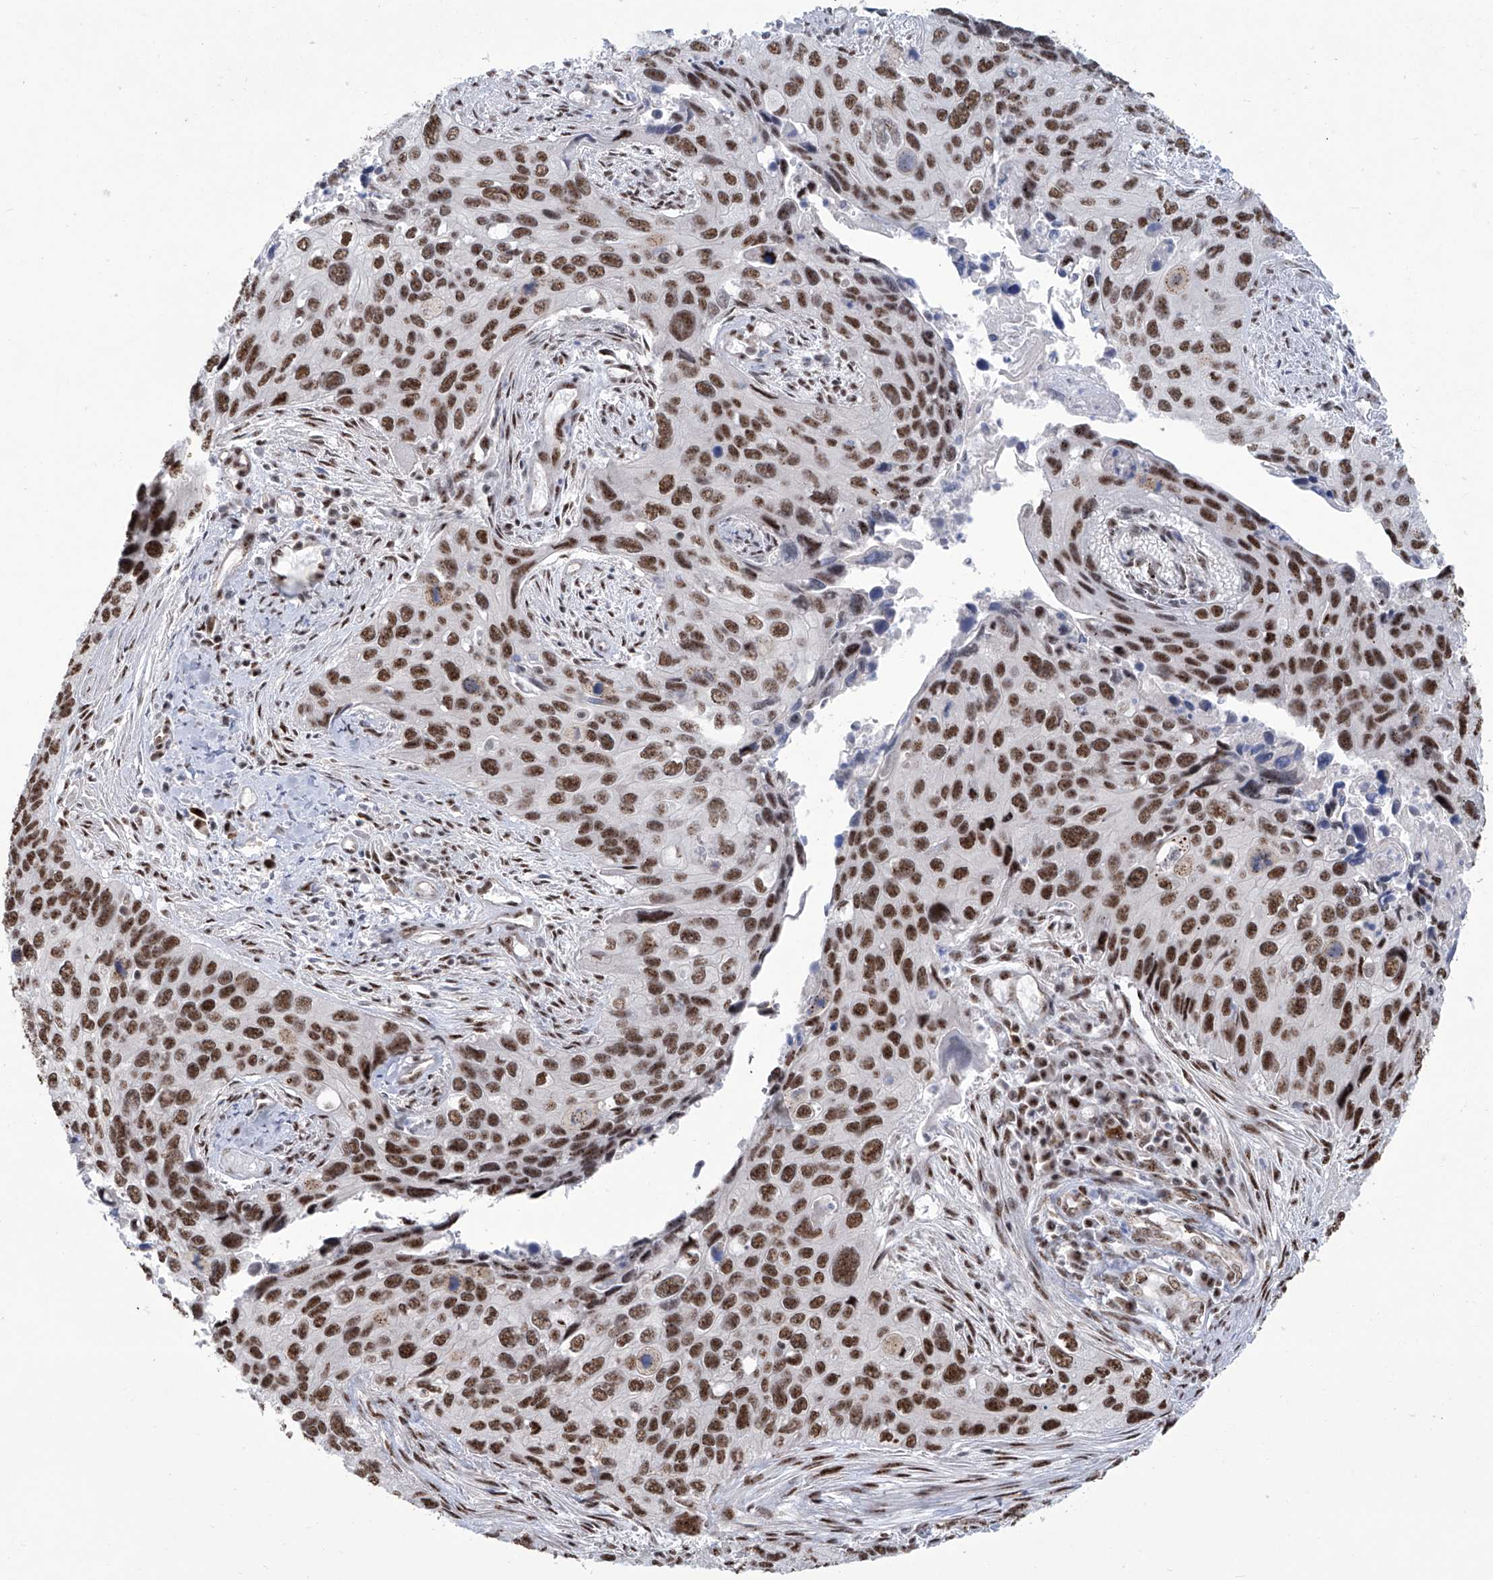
{"staining": {"intensity": "strong", "quantity": ">75%", "location": "nuclear"}, "tissue": "cervical cancer", "cell_type": "Tumor cells", "image_type": "cancer", "snomed": [{"axis": "morphology", "description": "Squamous cell carcinoma, NOS"}, {"axis": "topography", "description": "Cervix"}], "caption": "Brown immunohistochemical staining in human squamous cell carcinoma (cervical) demonstrates strong nuclear positivity in approximately >75% of tumor cells.", "gene": "FBXL4", "patient": {"sex": "female", "age": 55}}